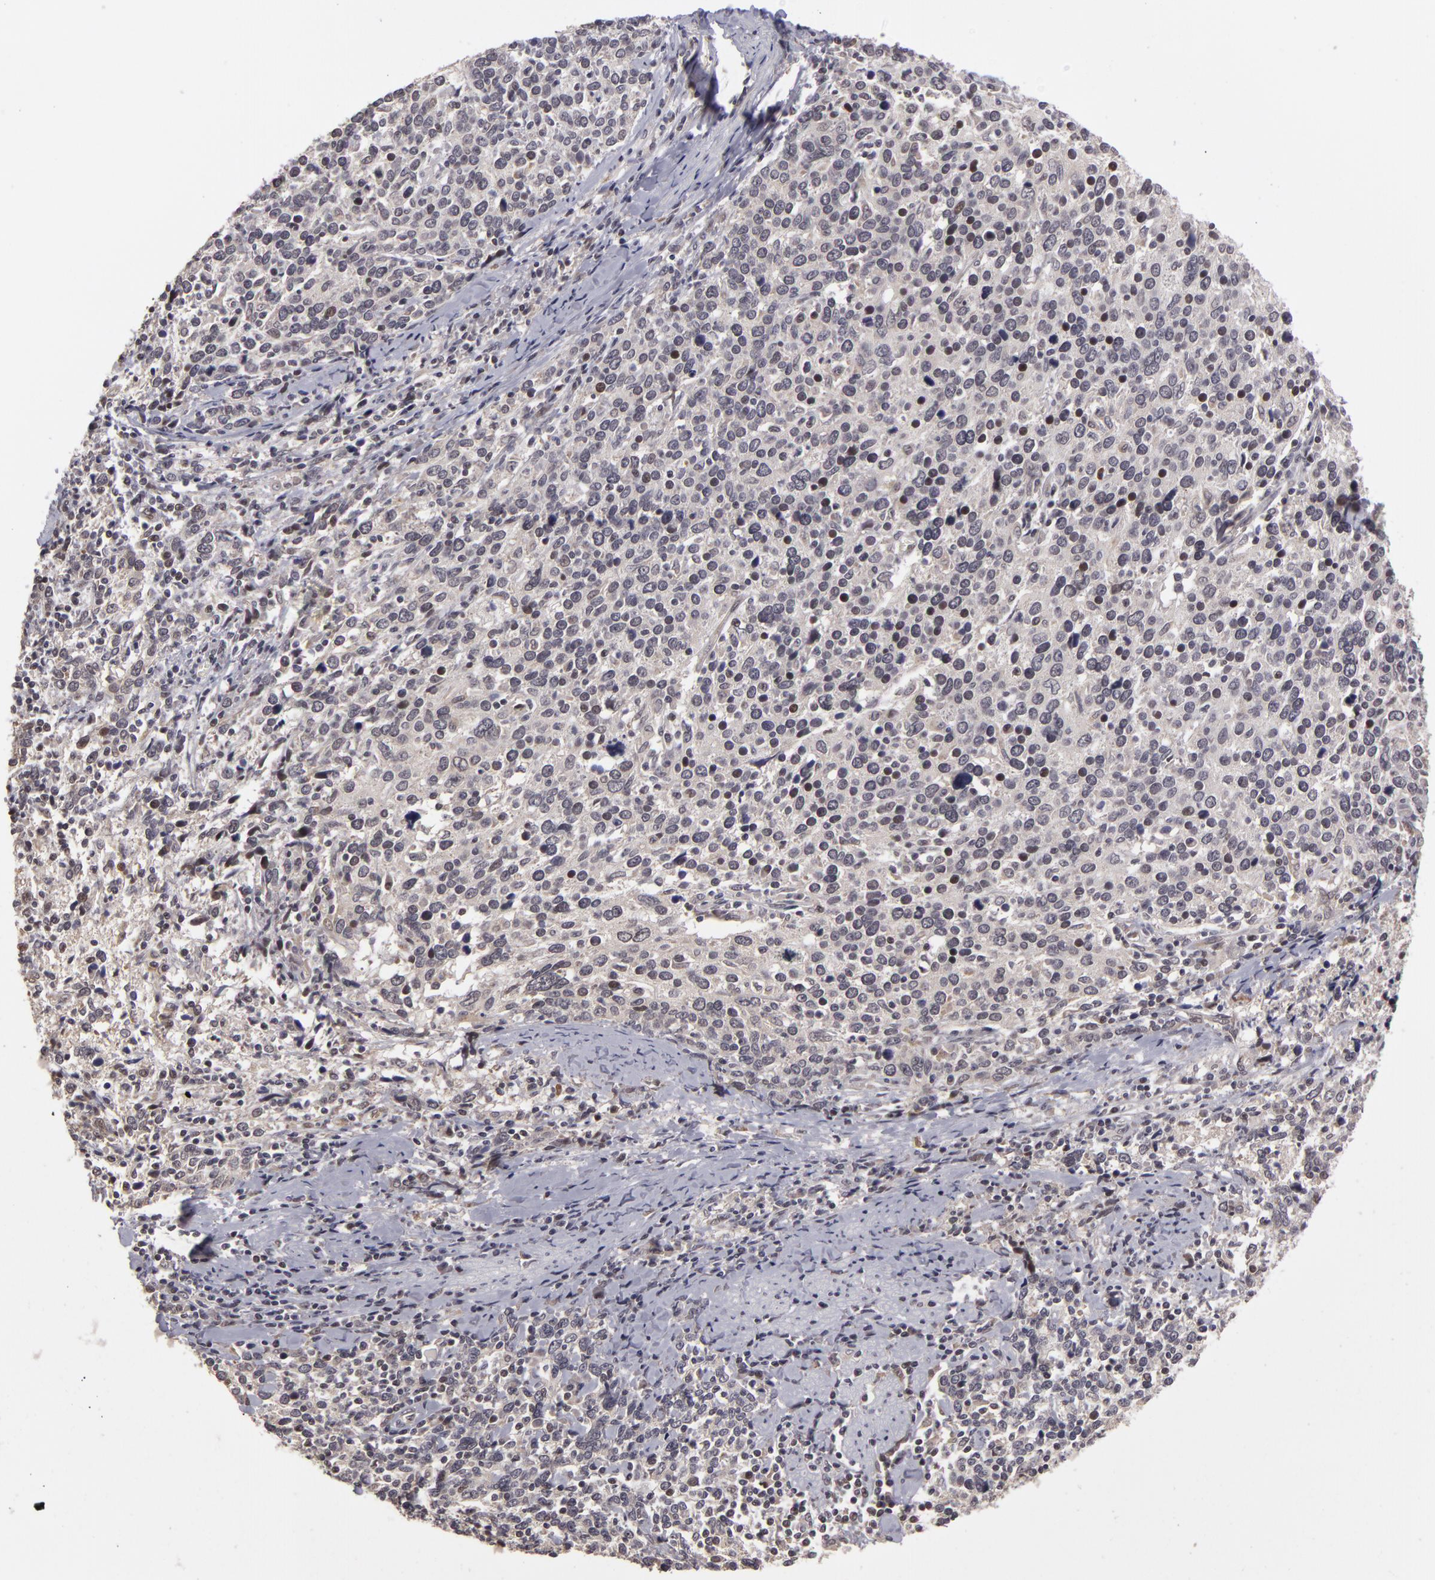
{"staining": {"intensity": "weak", "quantity": "<25%", "location": "nuclear"}, "tissue": "cervical cancer", "cell_type": "Tumor cells", "image_type": "cancer", "snomed": [{"axis": "morphology", "description": "Squamous cell carcinoma, NOS"}, {"axis": "topography", "description": "Cervix"}], "caption": "Immunohistochemistry of squamous cell carcinoma (cervical) shows no staining in tumor cells.", "gene": "ZNF133", "patient": {"sex": "female", "age": 41}}